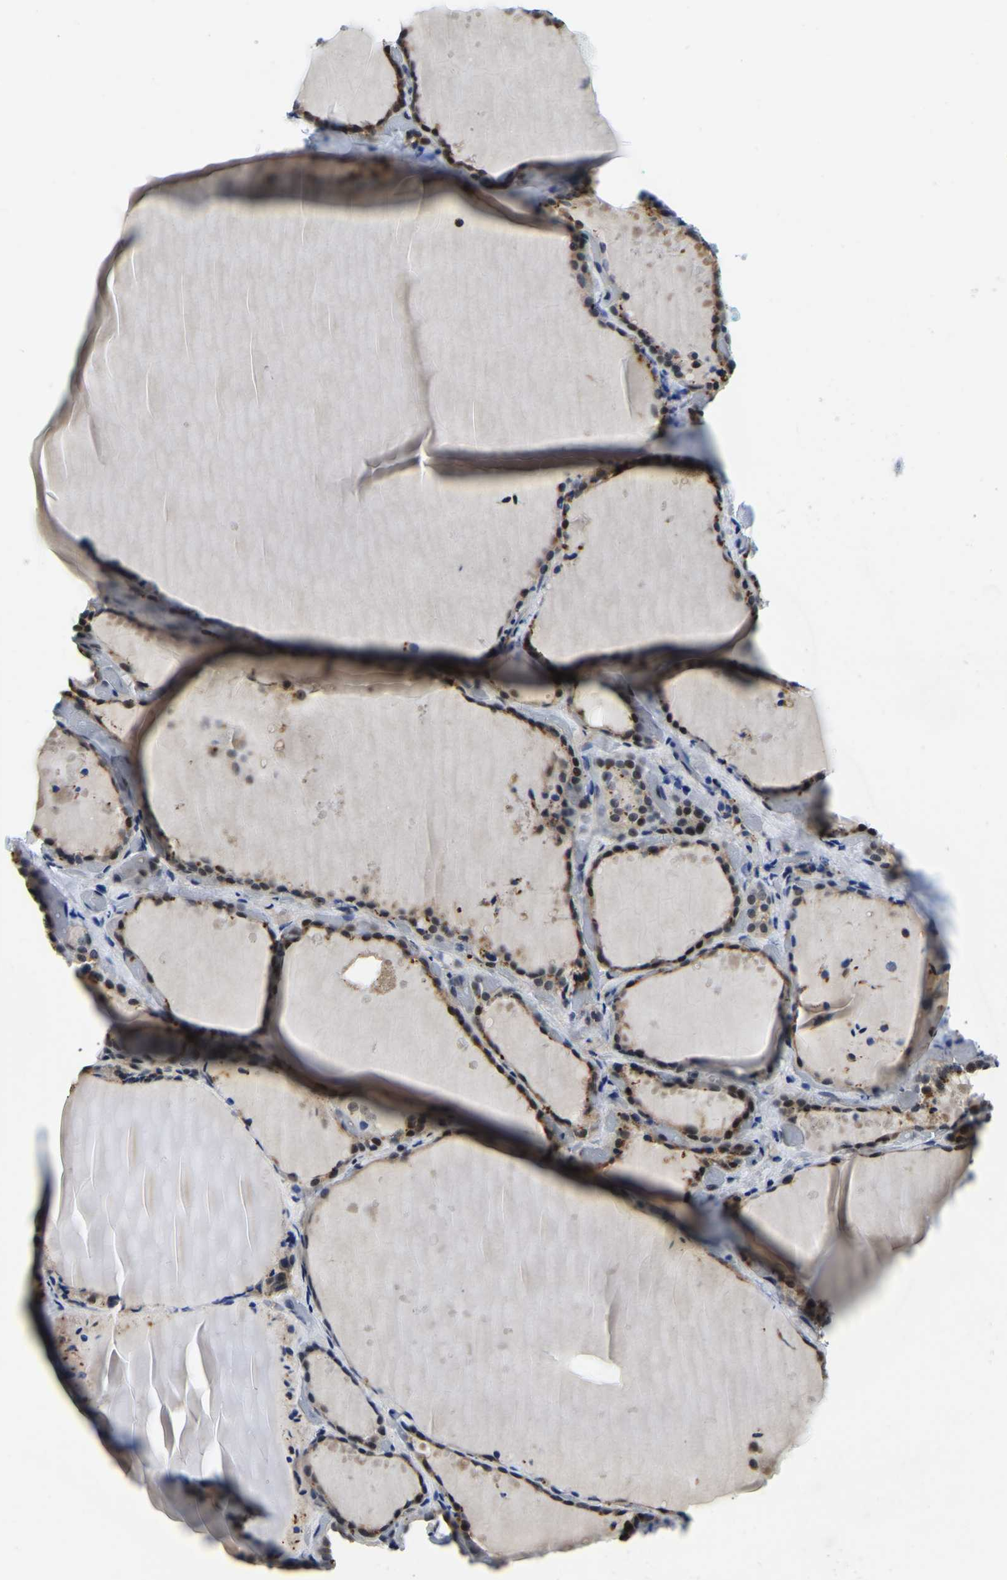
{"staining": {"intensity": "weak", "quantity": "25%-75%", "location": "cytoplasmic/membranous"}, "tissue": "thyroid gland", "cell_type": "Glandular cells", "image_type": "normal", "snomed": [{"axis": "morphology", "description": "Normal tissue, NOS"}, {"axis": "topography", "description": "Thyroid gland"}], "caption": "Immunohistochemistry micrograph of normal thyroid gland stained for a protein (brown), which reveals low levels of weak cytoplasmic/membranous expression in approximately 25%-75% of glandular cells.", "gene": "POLDIP3", "patient": {"sex": "female", "age": 44}}